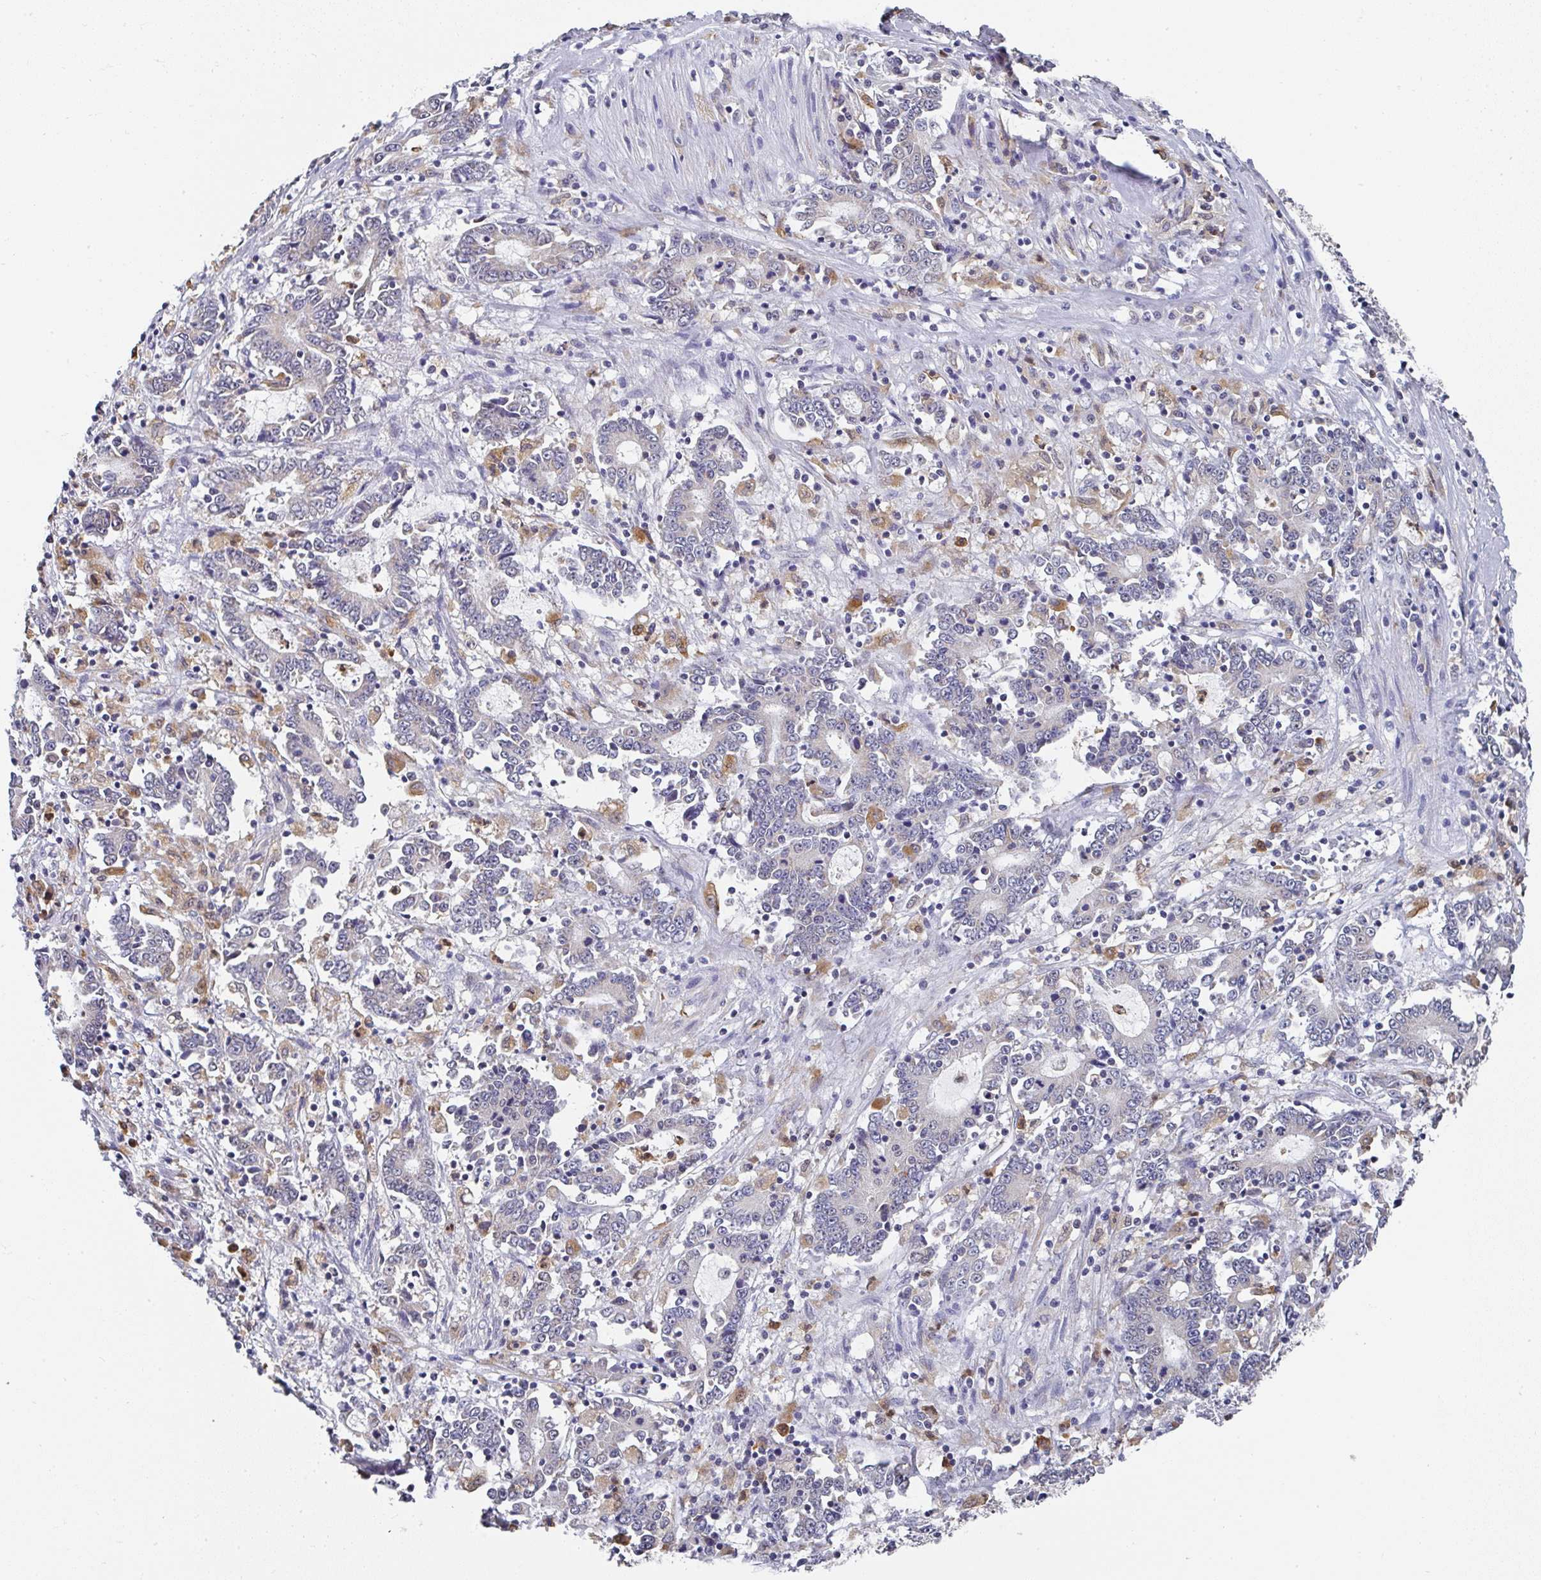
{"staining": {"intensity": "negative", "quantity": "none", "location": "none"}, "tissue": "stomach cancer", "cell_type": "Tumor cells", "image_type": "cancer", "snomed": [{"axis": "morphology", "description": "Adenocarcinoma, NOS"}, {"axis": "topography", "description": "Stomach, upper"}], "caption": "Protein analysis of stomach cancer (adenocarcinoma) exhibits no significant expression in tumor cells.", "gene": "NCF1", "patient": {"sex": "male", "age": 68}}